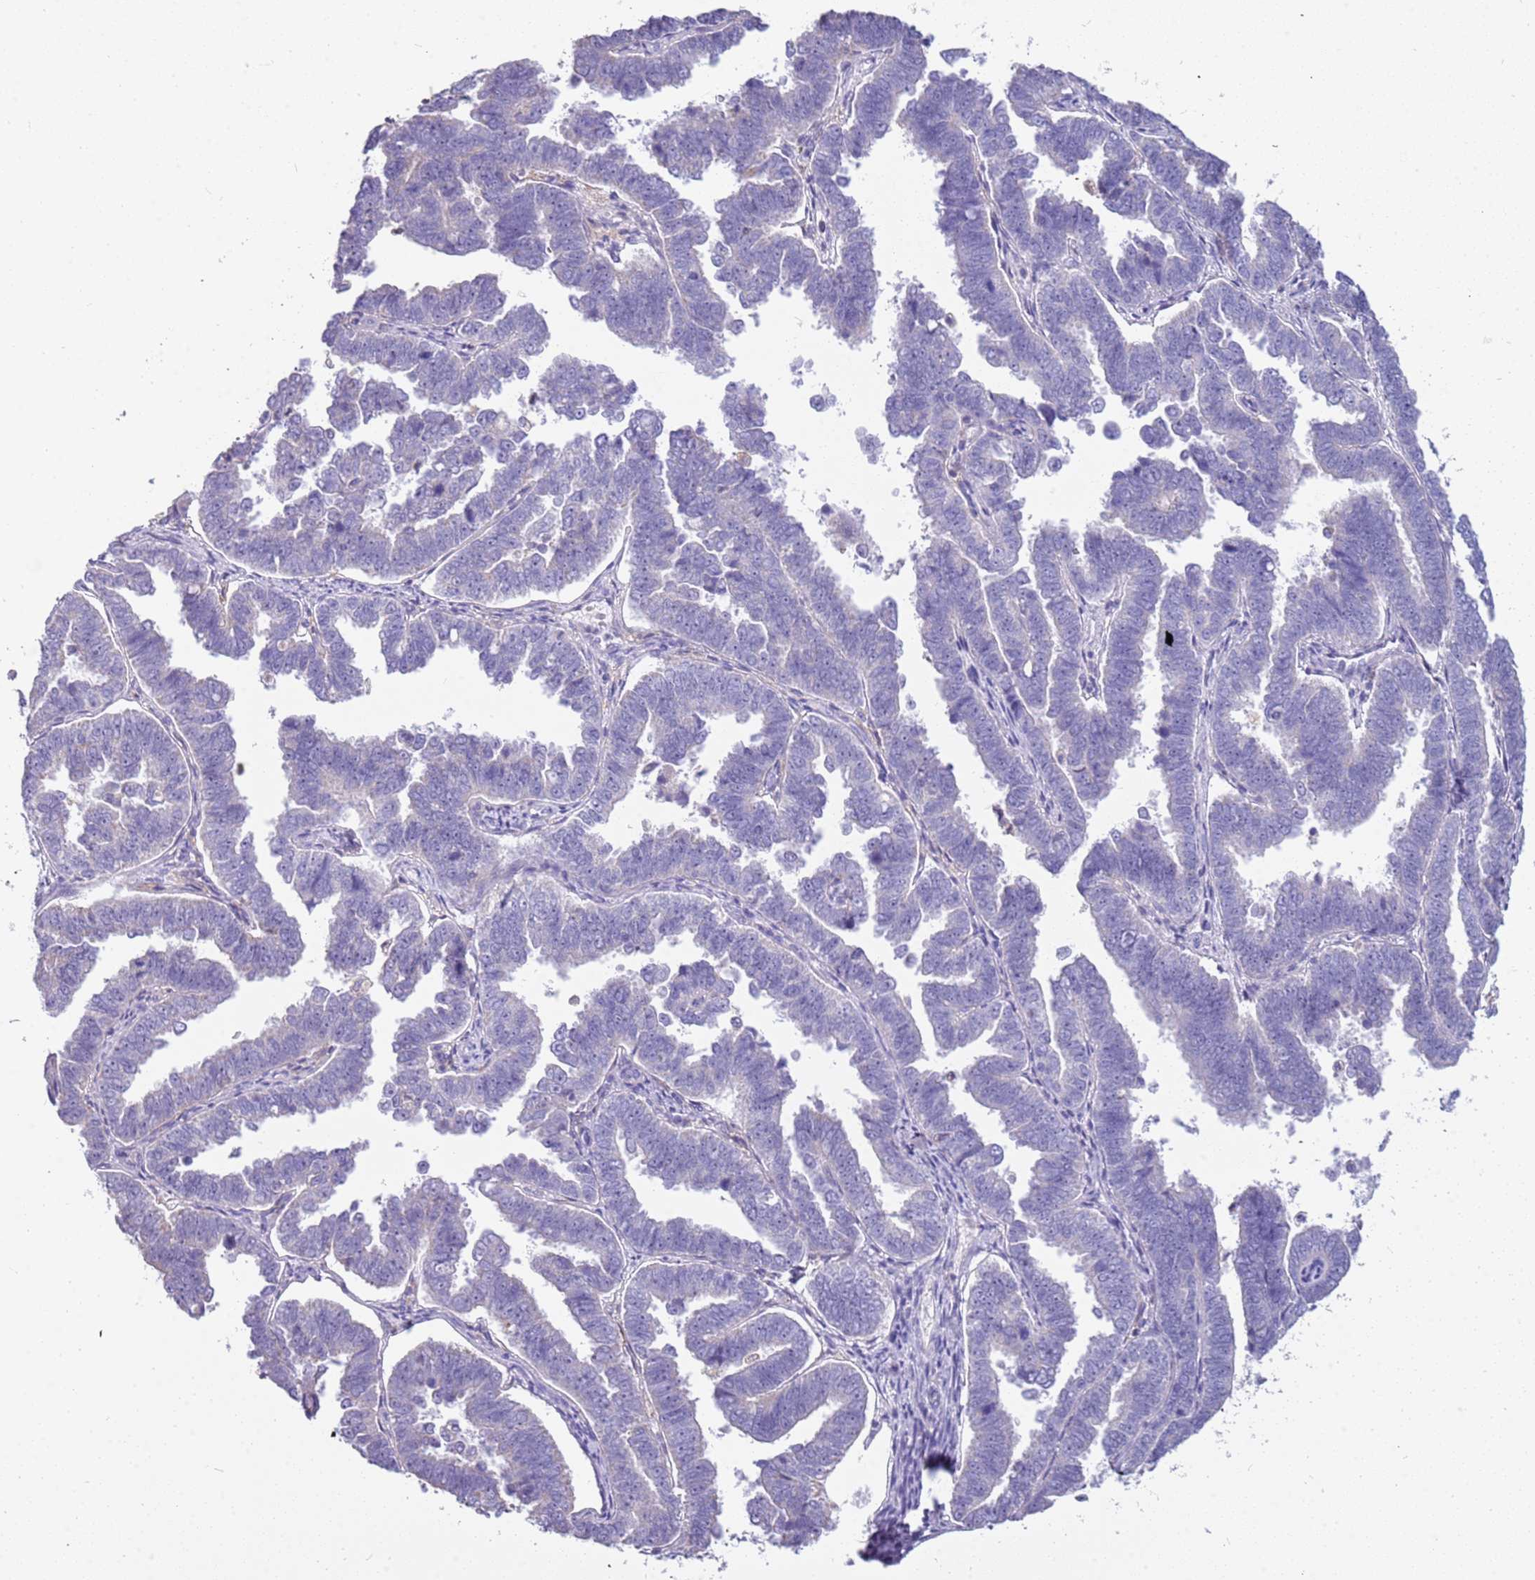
{"staining": {"intensity": "negative", "quantity": "none", "location": "none"}, "tissue": "endometrial cancer", "cell_type": "Tumor cells", "image_type": "cancer", "snomed": [{"axis": "morphology", "description": "Adenocarcinoma, NOS"}, {"axis": "topography", "description": "Endometrium"}], "caption": "Immunohistochemistry (IHC) of human endometrial adenocarcinoma exhibits no positivity in tumor cells. The staining is performed using DAB (3,3'-diaminobenzidine) brown chromogen with nuclei counter-stained in using hematoxylin.", "gene": "RHCG", "patient": {"sex": "female", "age": 75}}